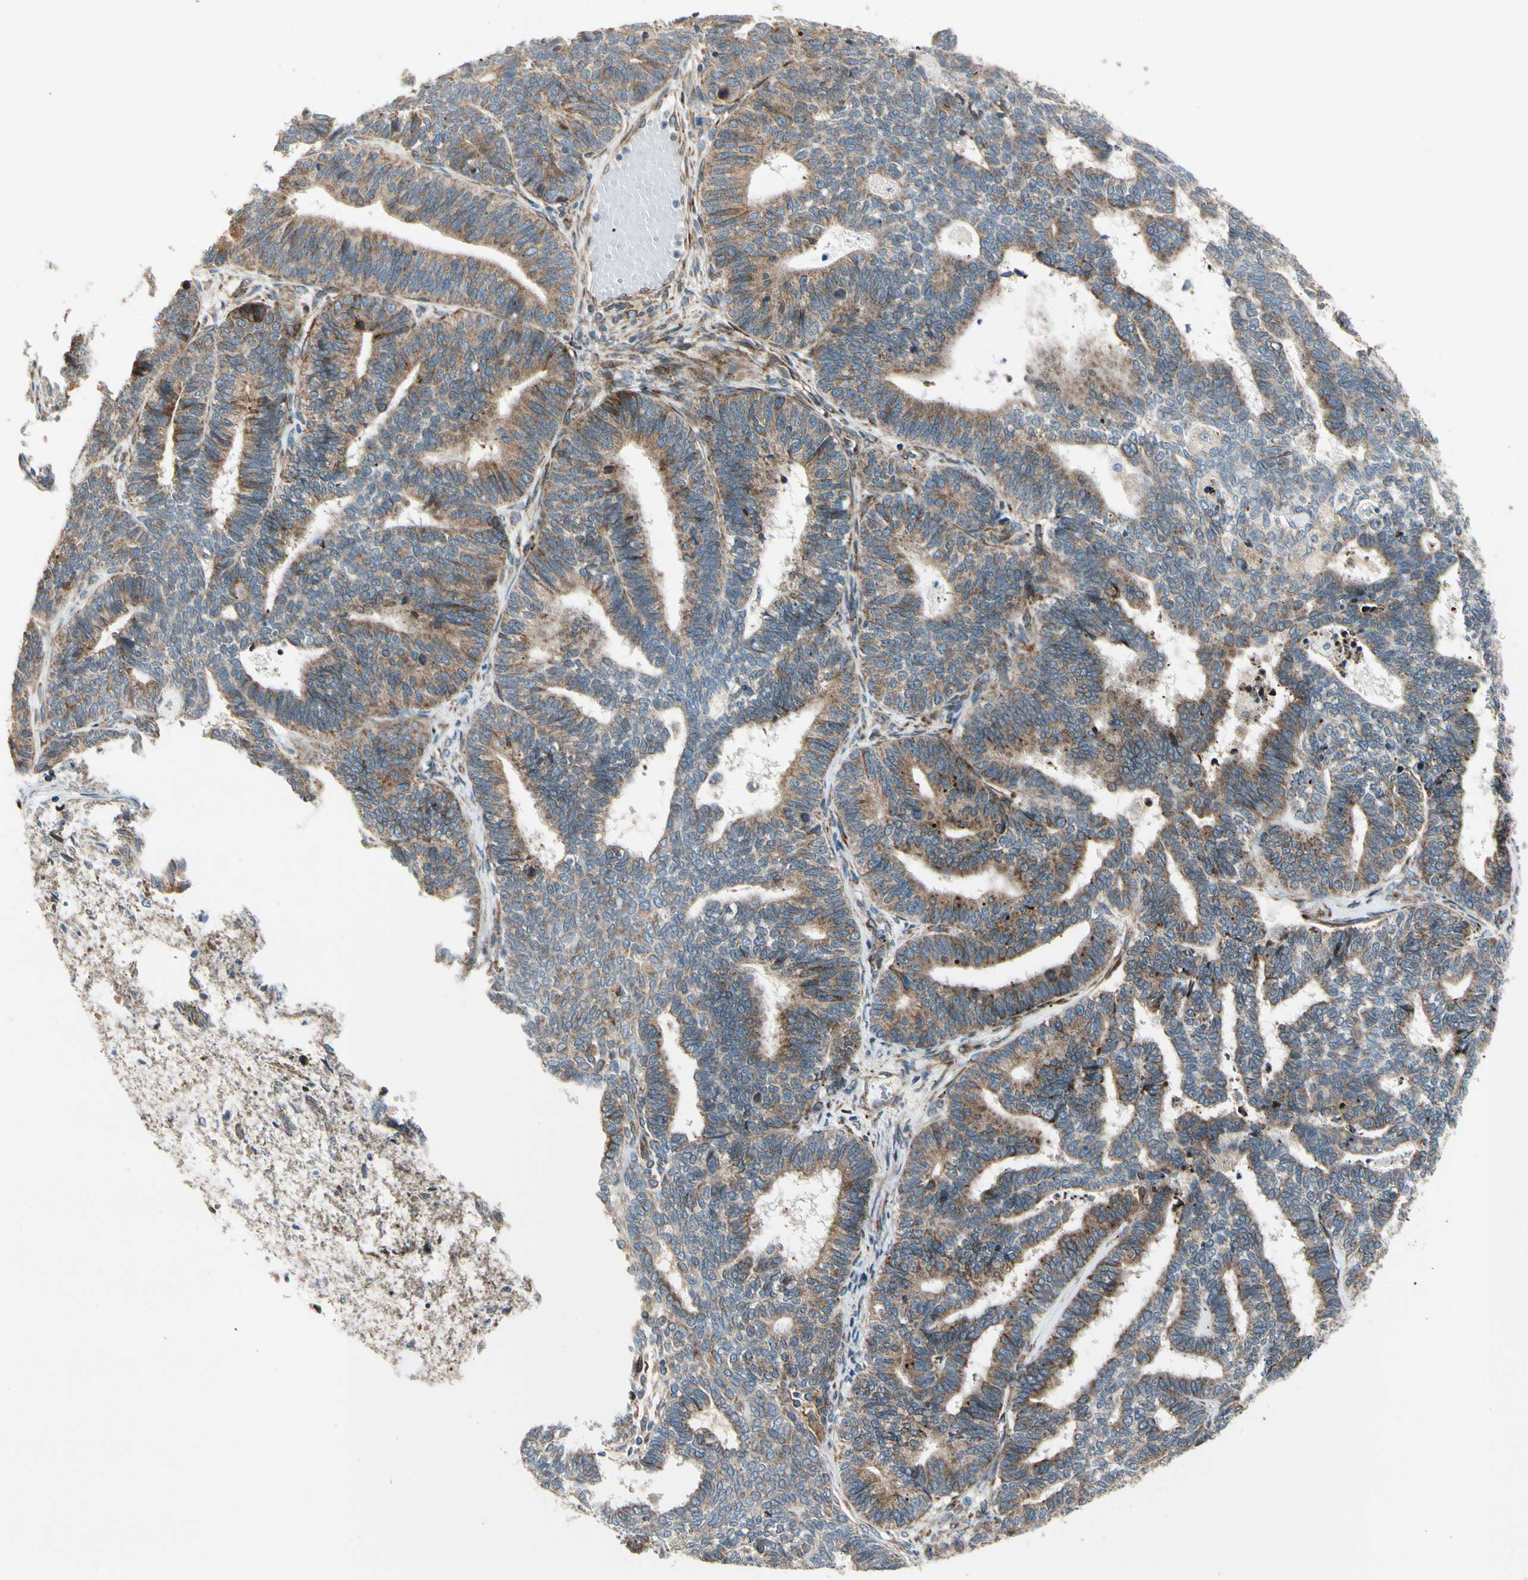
{"staining": {"intensity": "moderate", "quantity": ">75%", "location": "cytoplasmic/membranous"}, "tissue": "endometrial cancer", "cell_type": "Tumor cells", "image_type": "cancer", "snomed": [{"axis": "morphology", "description": "Adenocarcinoma, NOS"}, {"axis": "topography", "description": "Endometrium"}], "caption": "Tumor cells reveal medium levels of moderate cytoplasmic/membranous expression in approximately >75% of cells in endometrial cancer.", "gene": "MRPL9", "patient": {"sex": "female", "age": 70}}